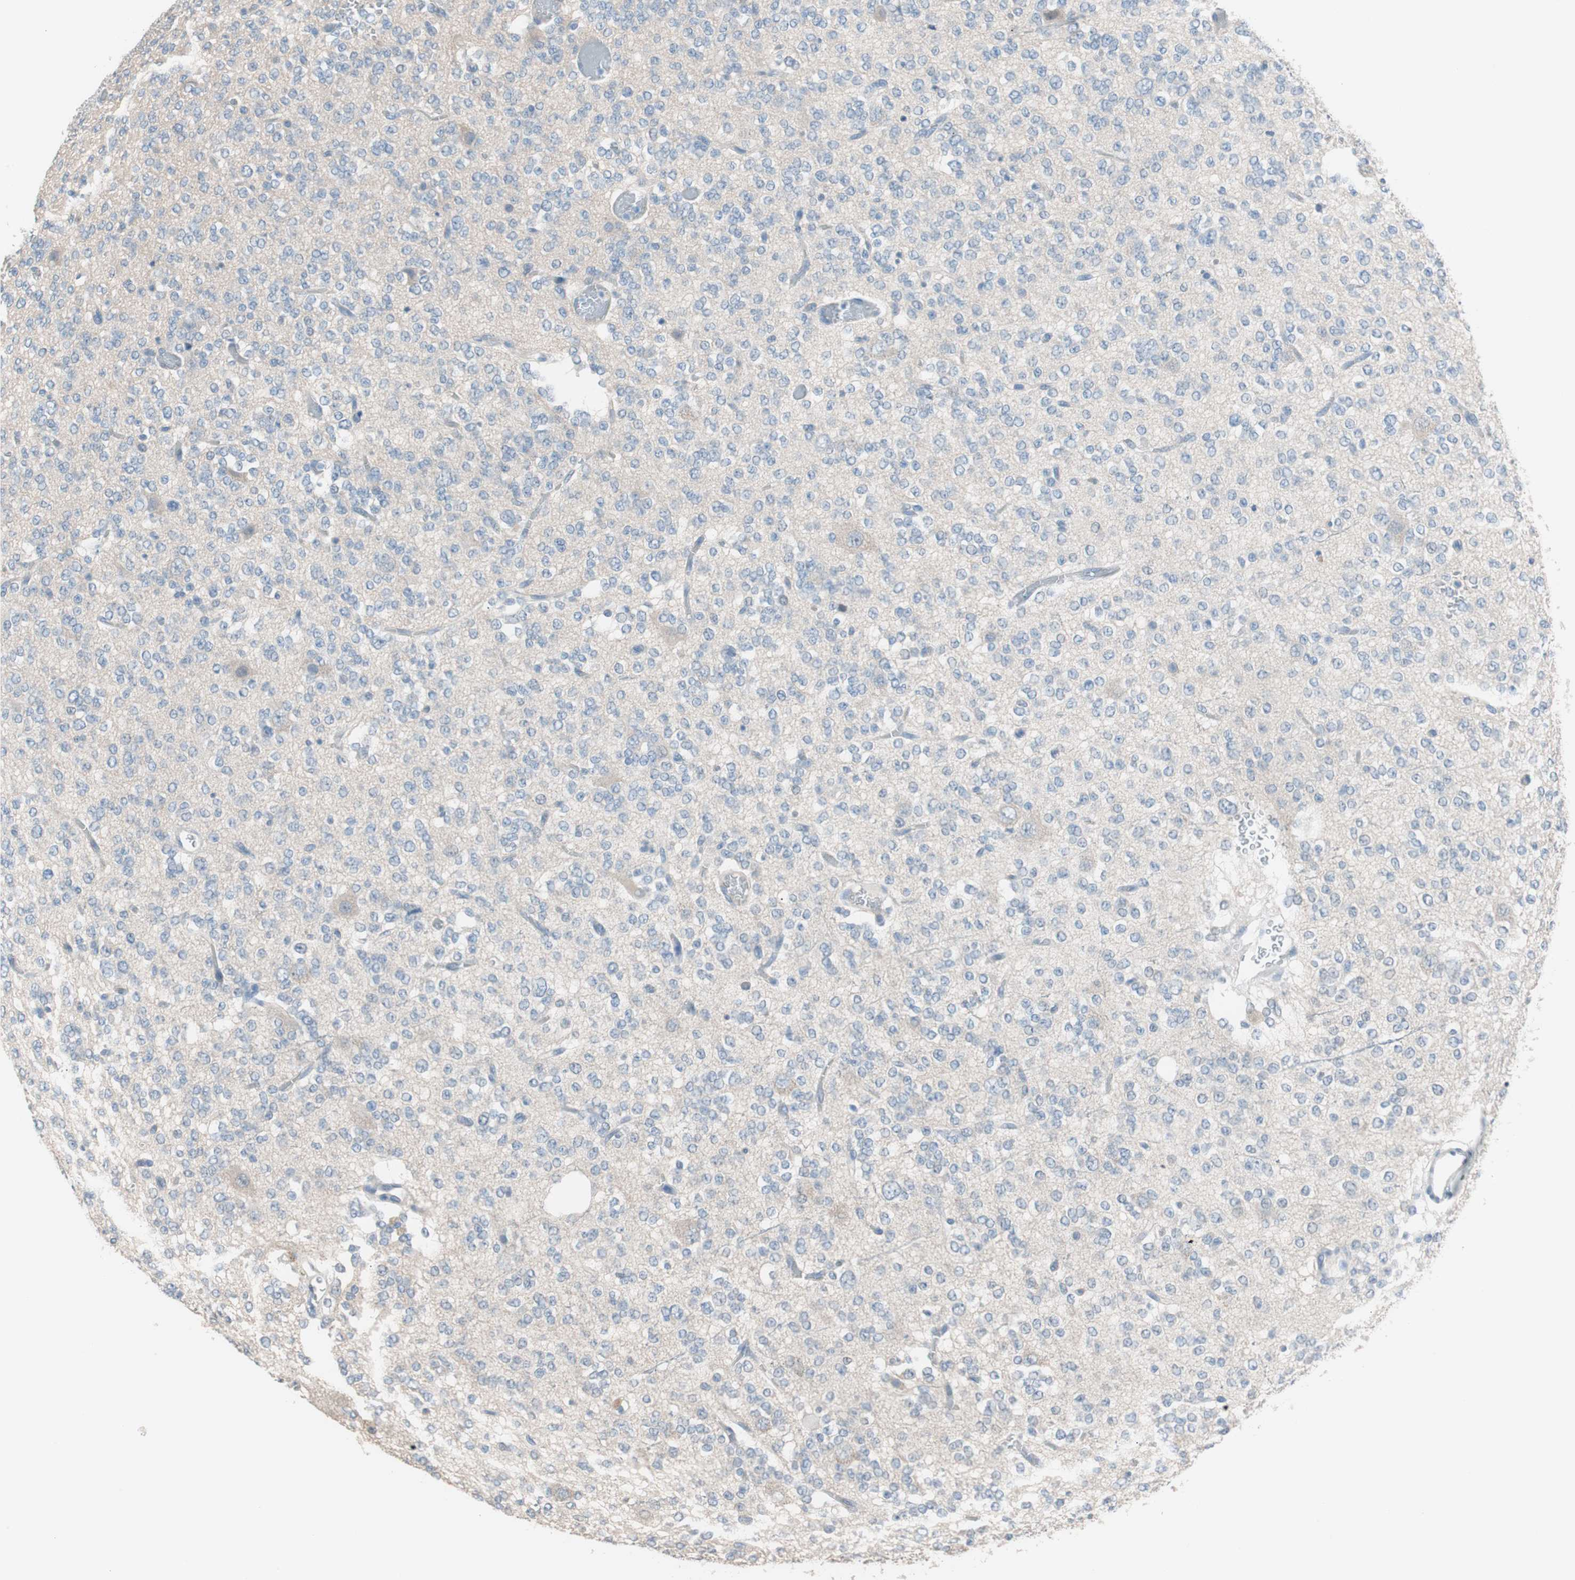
{"staining": {"intensity": "negative", "quantity": "none", "location": "none"}, "tissue": "glioma", "cell_type": "Tumor cells", "image_type": "cancer", "snomed": [{"axis": "morphology", "description": "Glioma, malignant, Low grade"}, {"axis": "topography", "description": "Brain"}], "caption": "Immunohistochemistry photomicrograph of neoplastic tissue: malignant glioma (low-grade) stained with DAB (3,3'-diaminobenzidine) exhibits no significant protein expression in tumor cells.", "gene": "VIL1", "patient": {"sex": "male", "age": 38}}